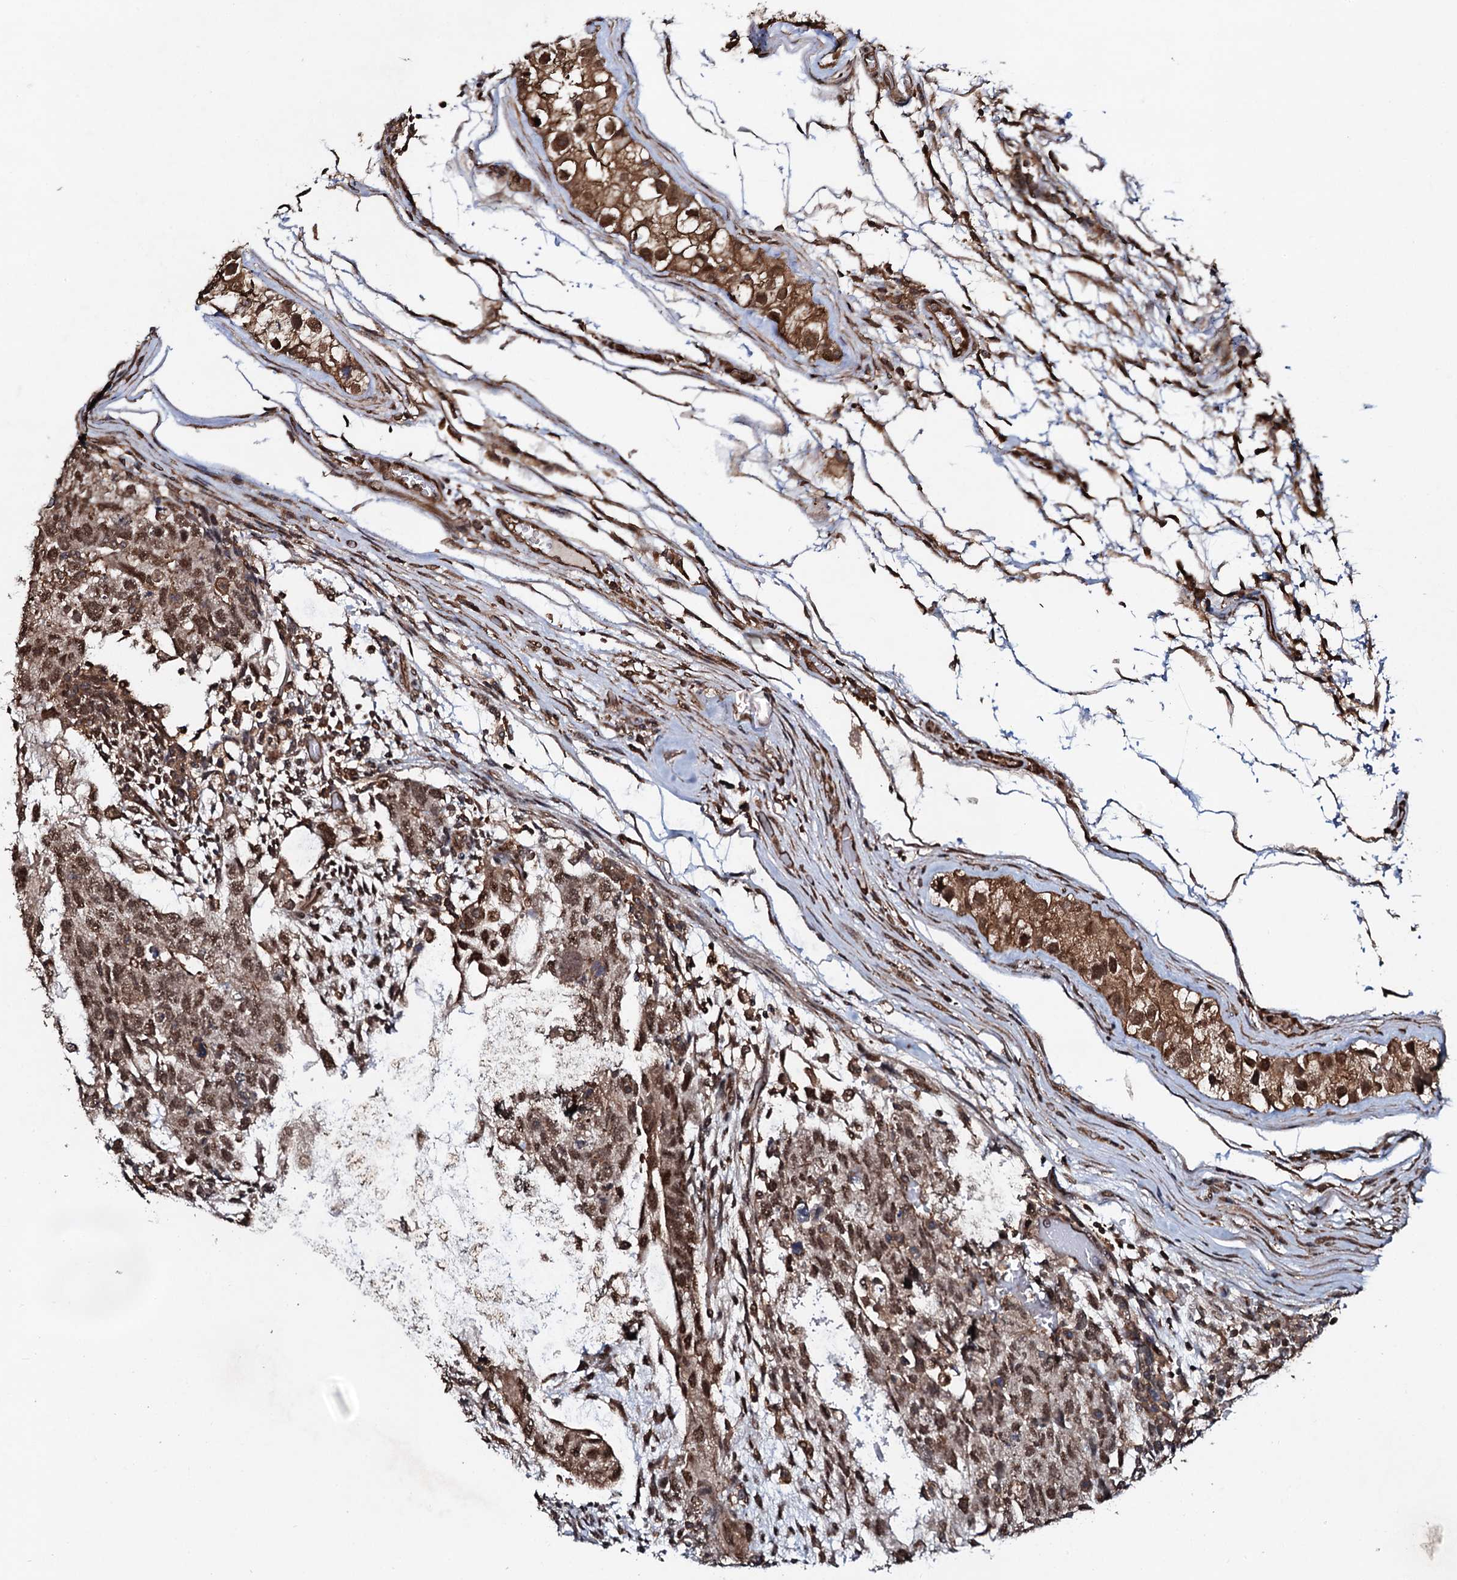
{"staining": {"intensity": "moderate", "quantity": ">75%", "location": "nuclear"}, "tissue": "testis cancer", "cell_type": "Tumor cells", "image_type": "cancer", "snomed": [{"axis": "morphology", "description": "Normal tissue, NOS"}, {"axis": "morphology", "description": "Carcinoma, Embryonal, NOS"}, {"axis": "topography", "description": "Testis"}], "caption": "Immunohistochemistry (IHC) (DAB (3,3'-diaminobenzidine)) staining of testis embryonal carcinoma shows moderate nuclear protein expression in about >75% of tumor cells.", "gene": "COG6", "patient": {"sex": "male", "age": 36}}